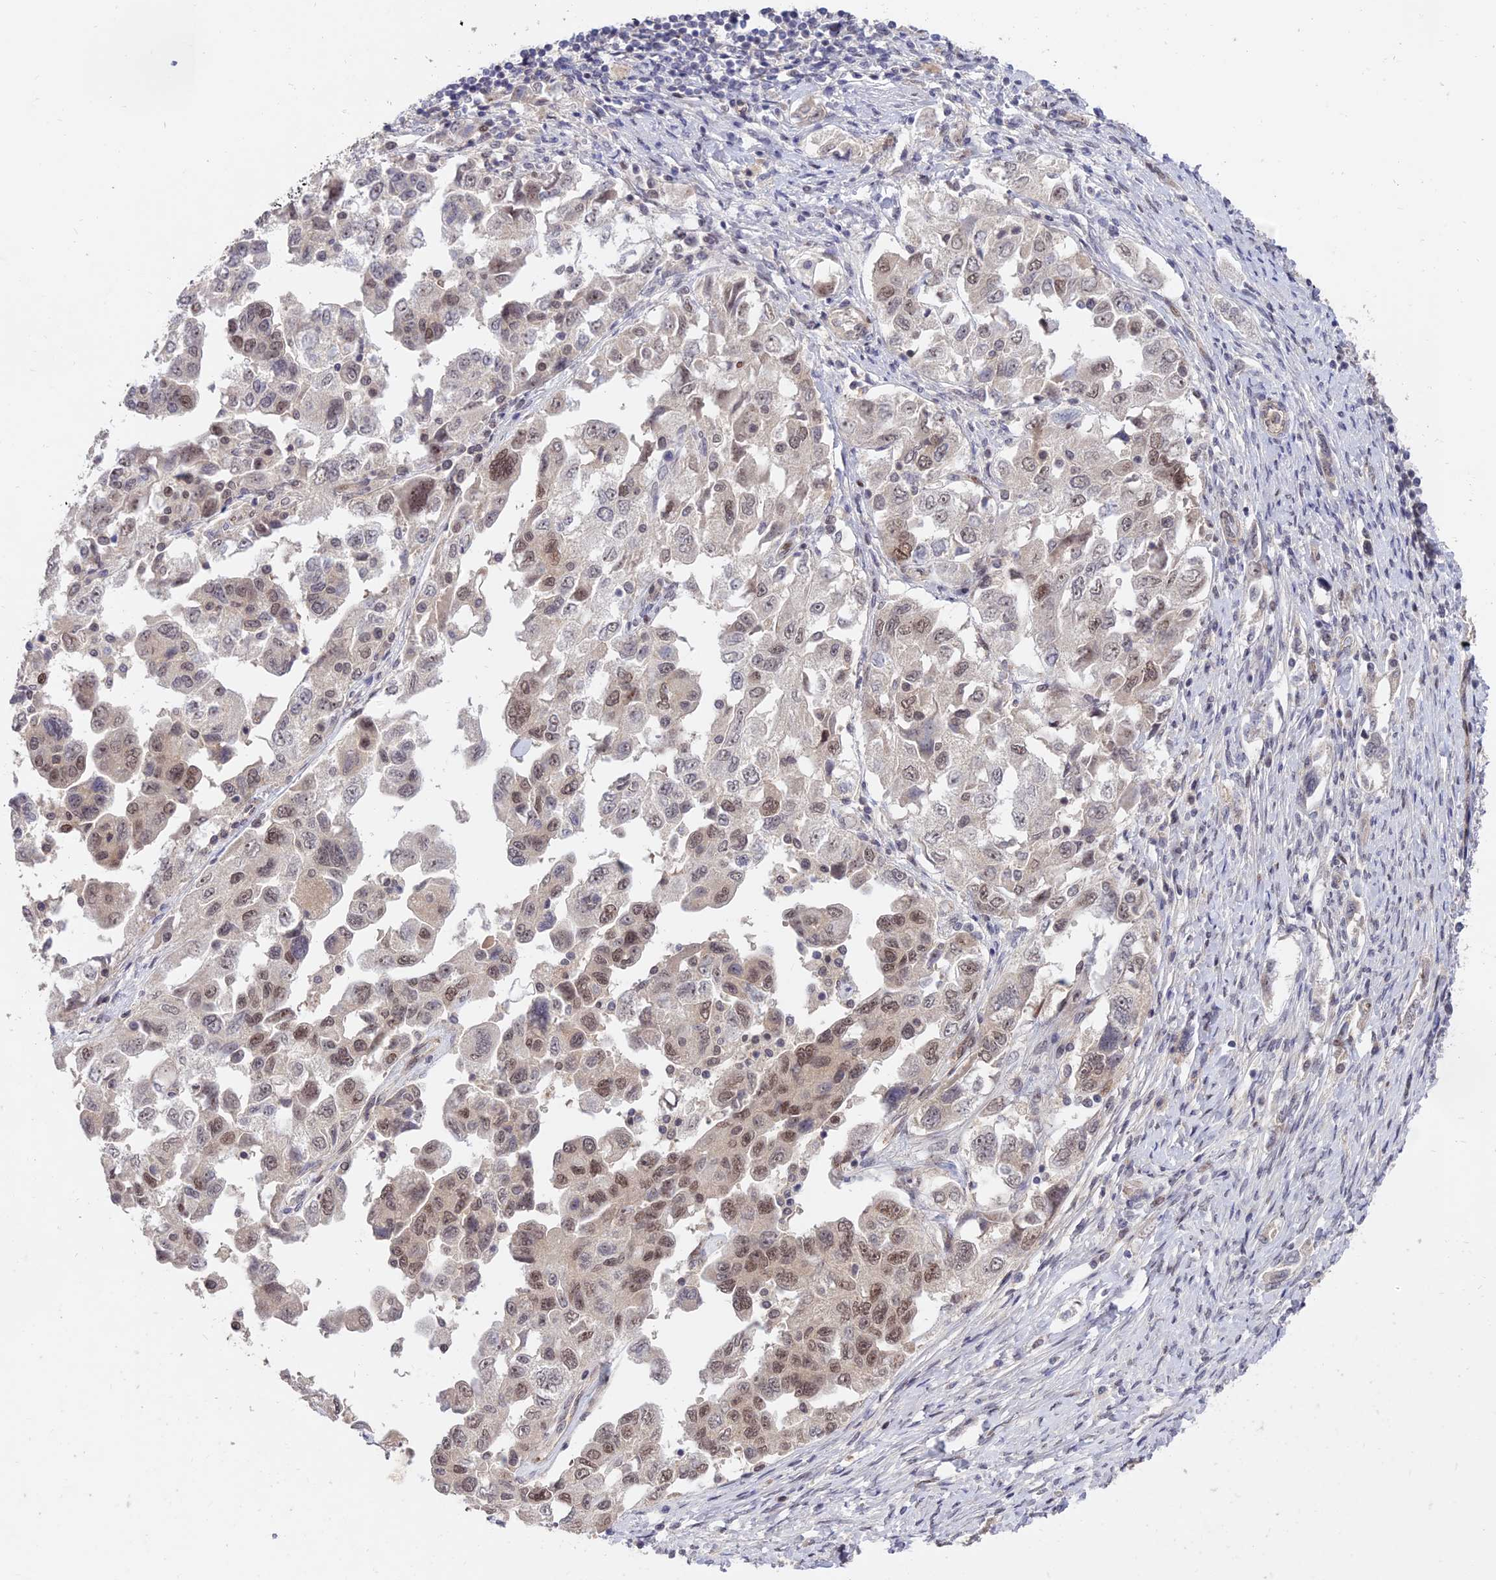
{"staining": {"intensity": "moderate", "quantity": "25%-75%", "location": "nuclear"}, "tissue": "ovarian cancer", "cell_type": "Tumor cells", "image_type": "cancer", "snomed": [{"axis": "morphology", "description": "Carcinoma, NOS"}, {"axis": "morphology", "description": "Cystadenocarcinoma, serous, NOS"}, {"axis": "topography", "description": "Ovary"}], "caption": "Serous cystadenocarcinoma (ovarian) tissue exhibits moderate nuclear expression in about 25%-75% of tumor cells", "gene": "ZNF85", "patient": {"sex": "female", "age": 69}}